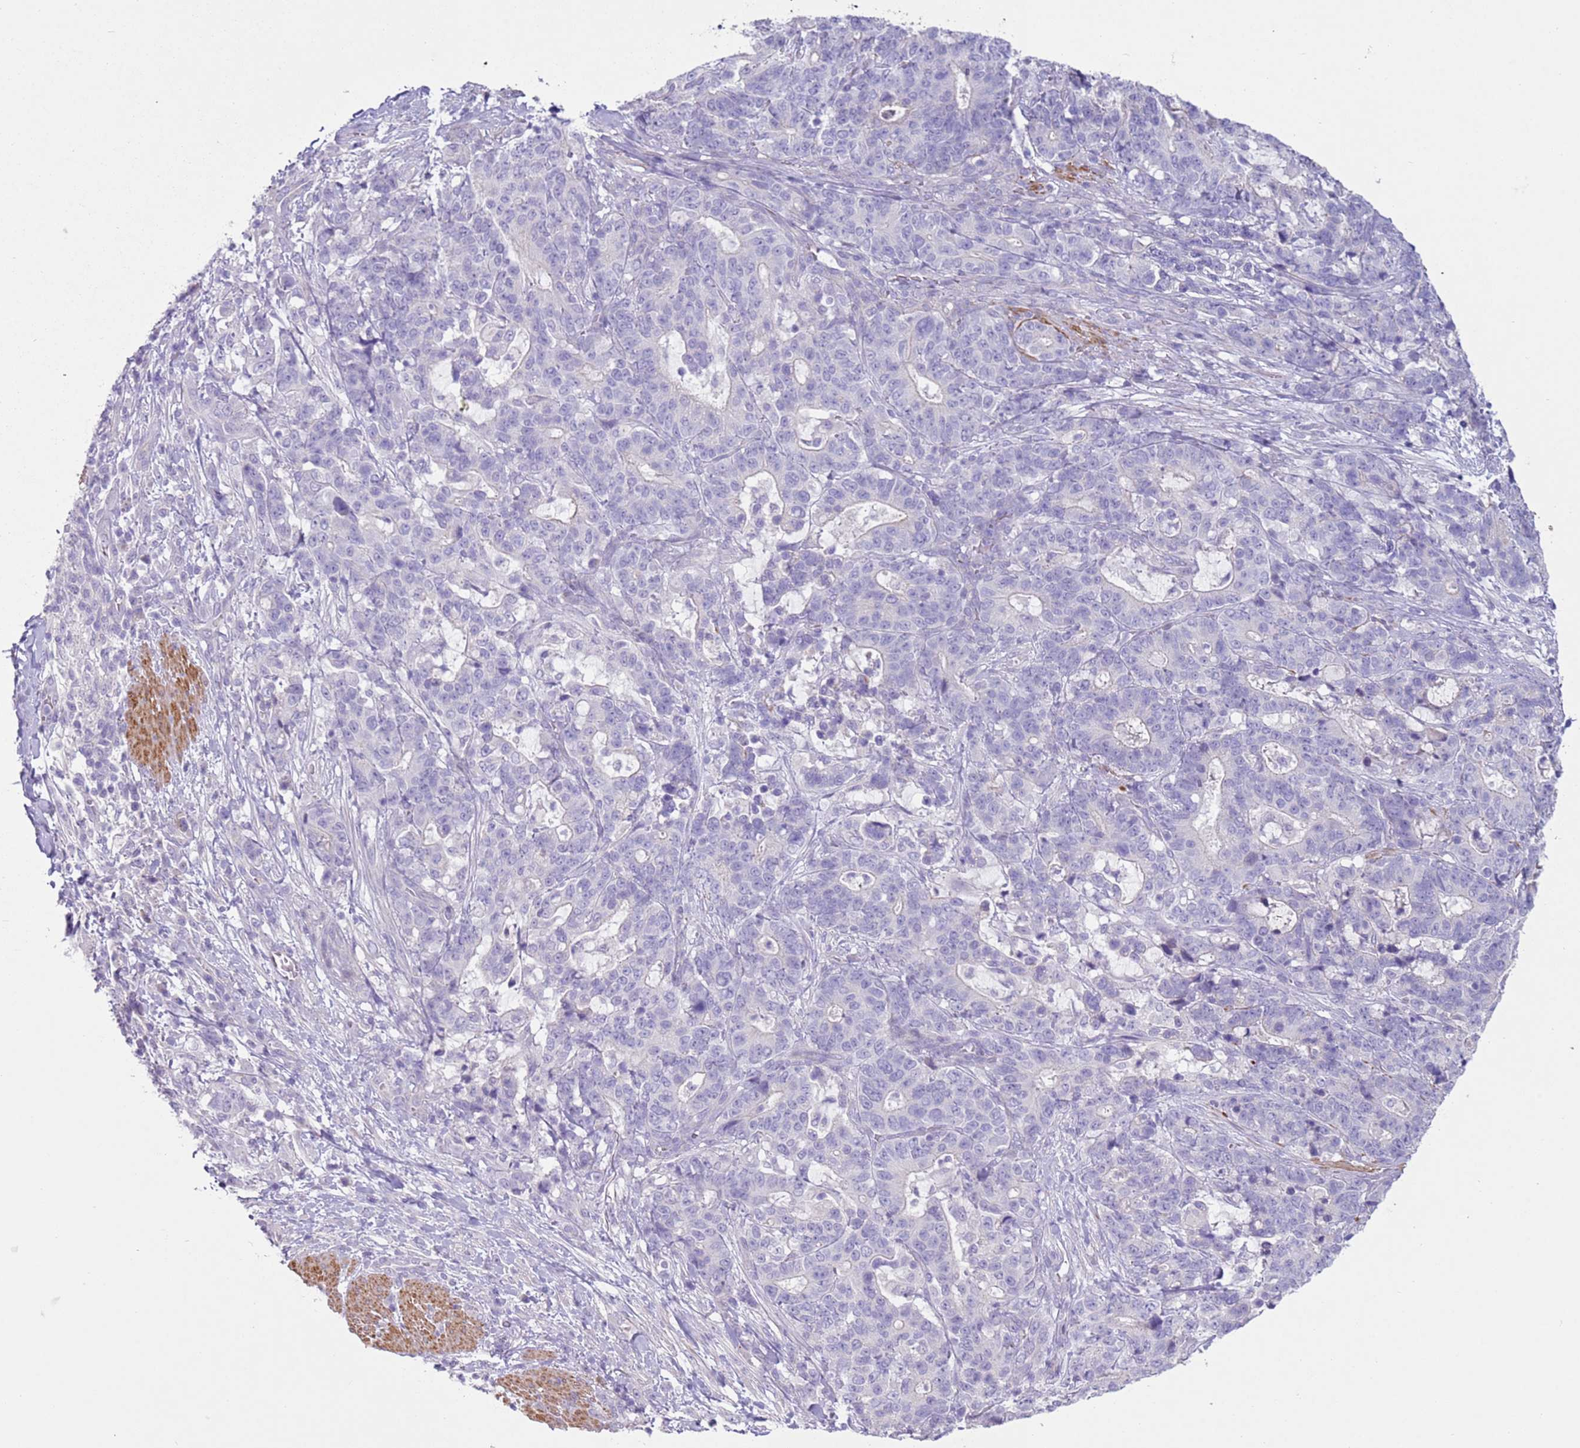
{"staining": {"intensity": "negative", "quantity": "none", "location": "none"}, "tissue": "stomach cancer", "cell_type": "Tumor cells", "image_type": "cancer", "snomed": [{"axis": "morphology", "description": "Normal tissue, NOS"}, {"axis": "morphology", "description": "Adenocarcinoma, NOS"}, {"axis": "topography", "description": "Stomach"}], "caption": "Immunohistochemistry (IHC) micrograph of stomach cancer stained for a protein (brown), which shows no positivity in tumor cells.", "gene": "ZNF239", "patient": {"sex": "female", "age": 64}}